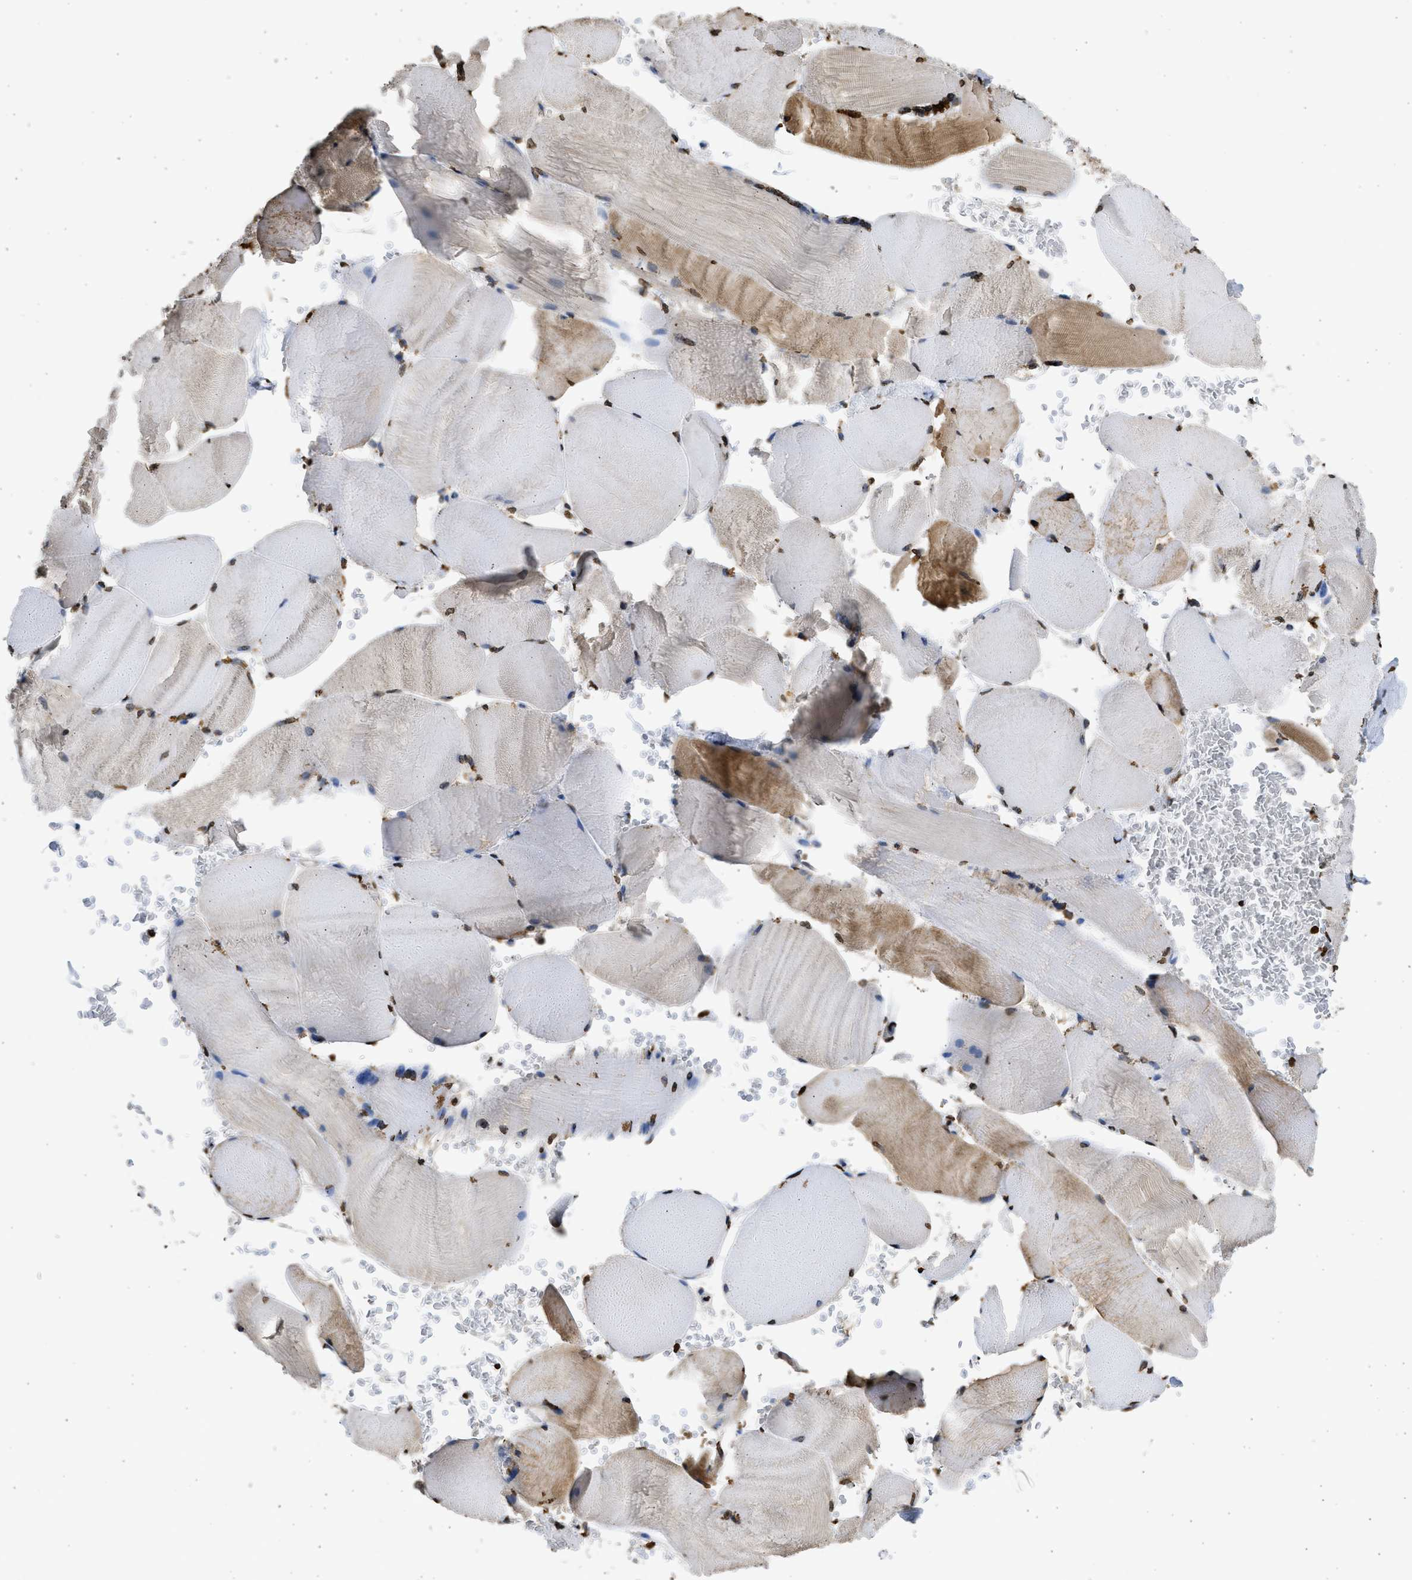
{"staining": {"intensity": "moderate", "quantity": ">75%", "location": "cytoplasmic/membranous,nuclear"}, "tissue": "skeletal muscle", "cell_type": "Myocytes", "image_type": "normal", "snomed": [{"axis": "morphology", "description": "Normal tissue, NOS"}, {"axis": "topography", "description": "Skin"}, {"axis": "topography", "description": "Skeletal muscle"}], "caption": "Unremarkable skeletal muscle was stained to show a protein in brown. There is medium levels of moderate cytoplasmic/membranous,nuclear positivity in about >75% of myocytes.", "gene": "RRAGC", "patient": {"sex": "male", "age": 83}}